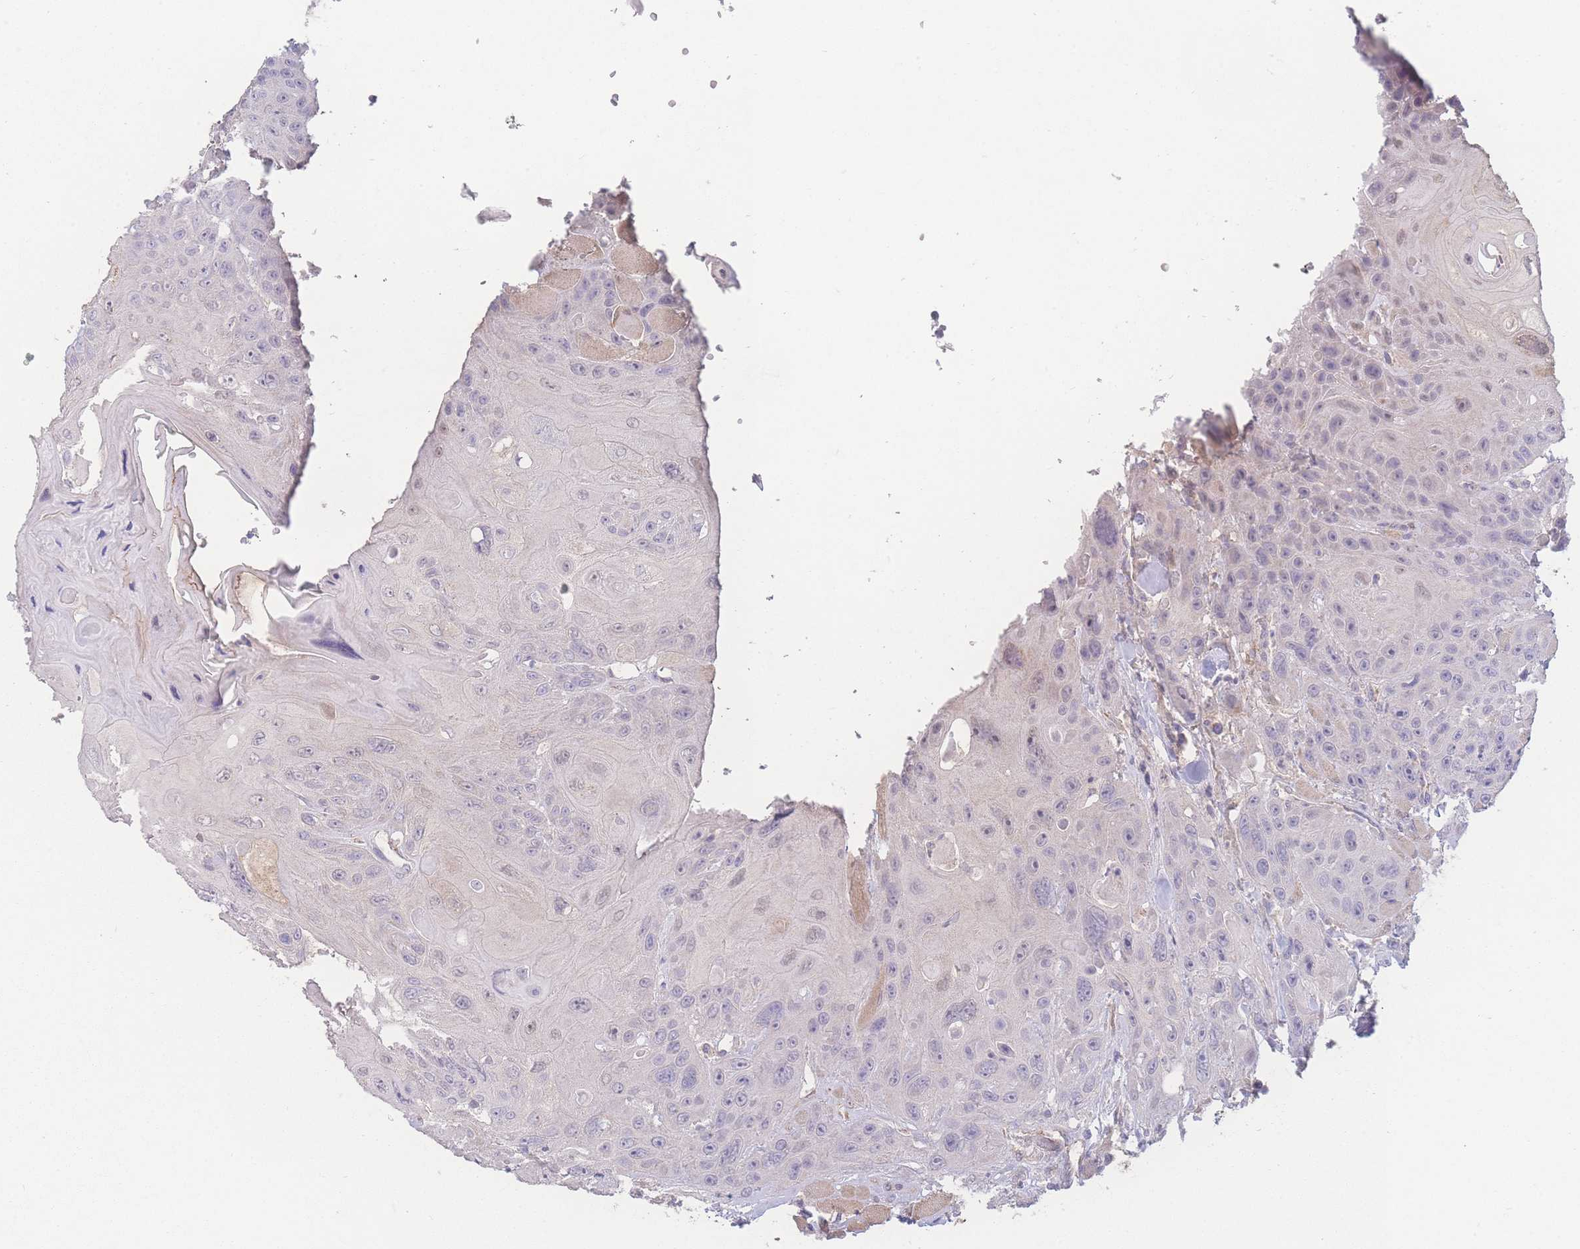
{"staining": {"intensity": "negative", "quantity": "none", "location": "none"}, "tissue": "head and neck cancer", "cell_type": "Tumor cells", "image_type": "cancer", "snomed": [{"axis": "morphology", "description": "Squamous cell carcinoma, NOS"}, {"axis": "topography", "description": "Head-Neck"}], "caption": "Immunohistochemical staining of head and neck cancer shows no significant expression in tumor cells. The staining is performed using DAB (3,3'-diaminobenzidine) brown chromogen with nuclei counter-stained in using hematoxylin.", "gene": "GIPR", "patient": {"sex": "female", "age": 59}}